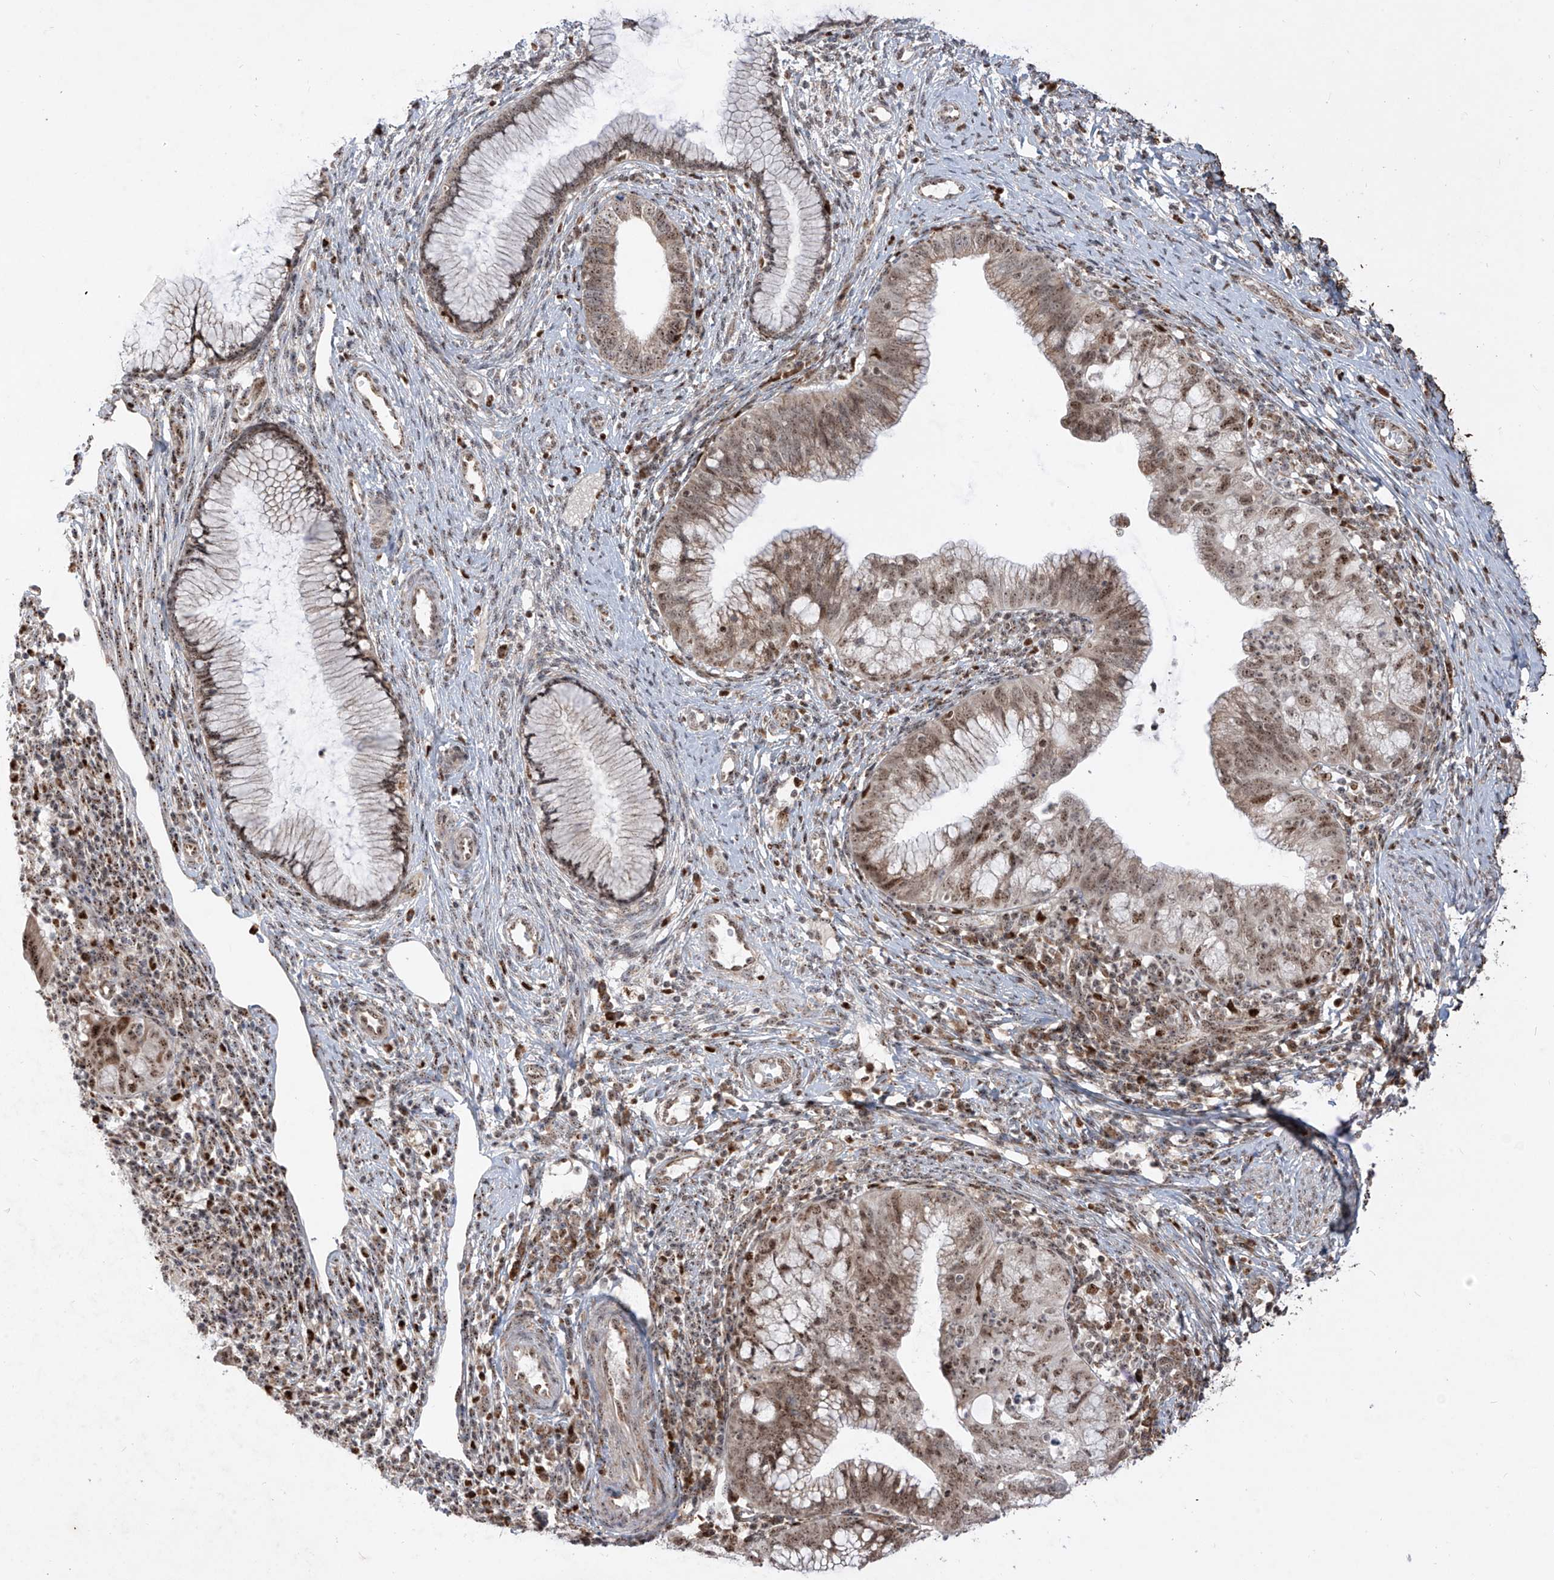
{"staining": {"intensity": "moderate", "quantity": ">75%", "location": "nuclear"}, "tissue": "cervical cancer", "cell_type": "Tumor cells", "image_type": "cancer", "snomed": [{"axis": "morphology", "description": "Adenocarcinoma, NOS"}, {"axis": "topography", "description": "Cervix"}], "caption": "A histopathology image of cervical adenocarcinoma stained for a protein displays moderate nuclear brown staining in tumor cells. The staining was performed using DAB to visualize the protein expression in brown, while the nuclei were stained in blue with hematoxylin (Magnification: 20x).", "gene": "ZBTB8A", "patient": {"sex": "female", "age": 36}}